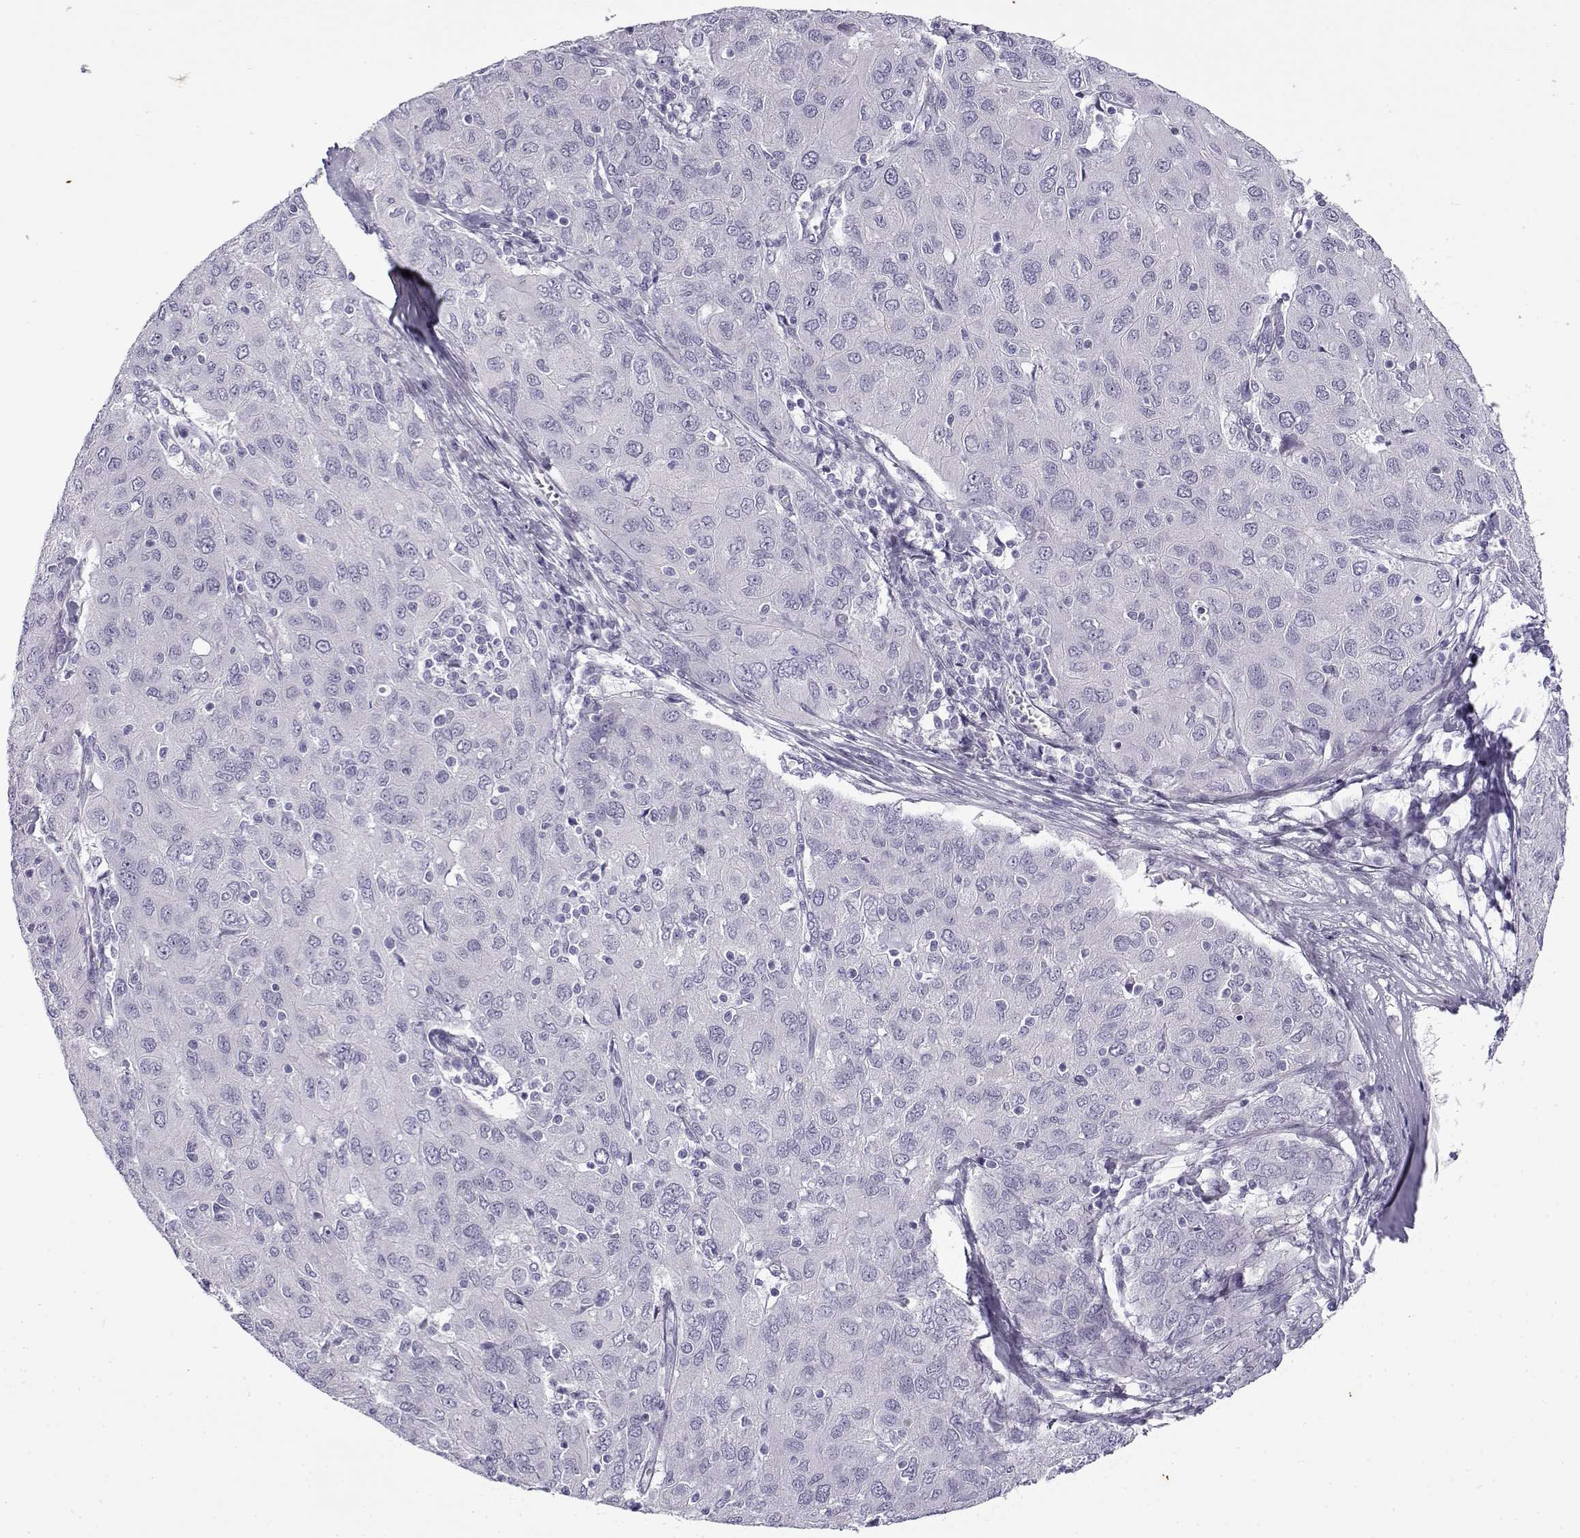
{"staining": {"intensity": "negative", "quantity": "none", "location": "none"}, "tissue": "ovarian cancer", "cell_type": "Tumor cells", "image_type": "cancer", "snomed": [{"axis": "morphology", "description": "Carcinoma, endometroid"}, {"axis": "topography", "description": "Ovary"}], "caption": "High power microscopy image of an IHC histopathology image of ovarian endometroid carcinoma, revealing no significant expression in tumor cells.", "gene": "GTSF1L", "patient": {"sex": "female", "age": 50}}